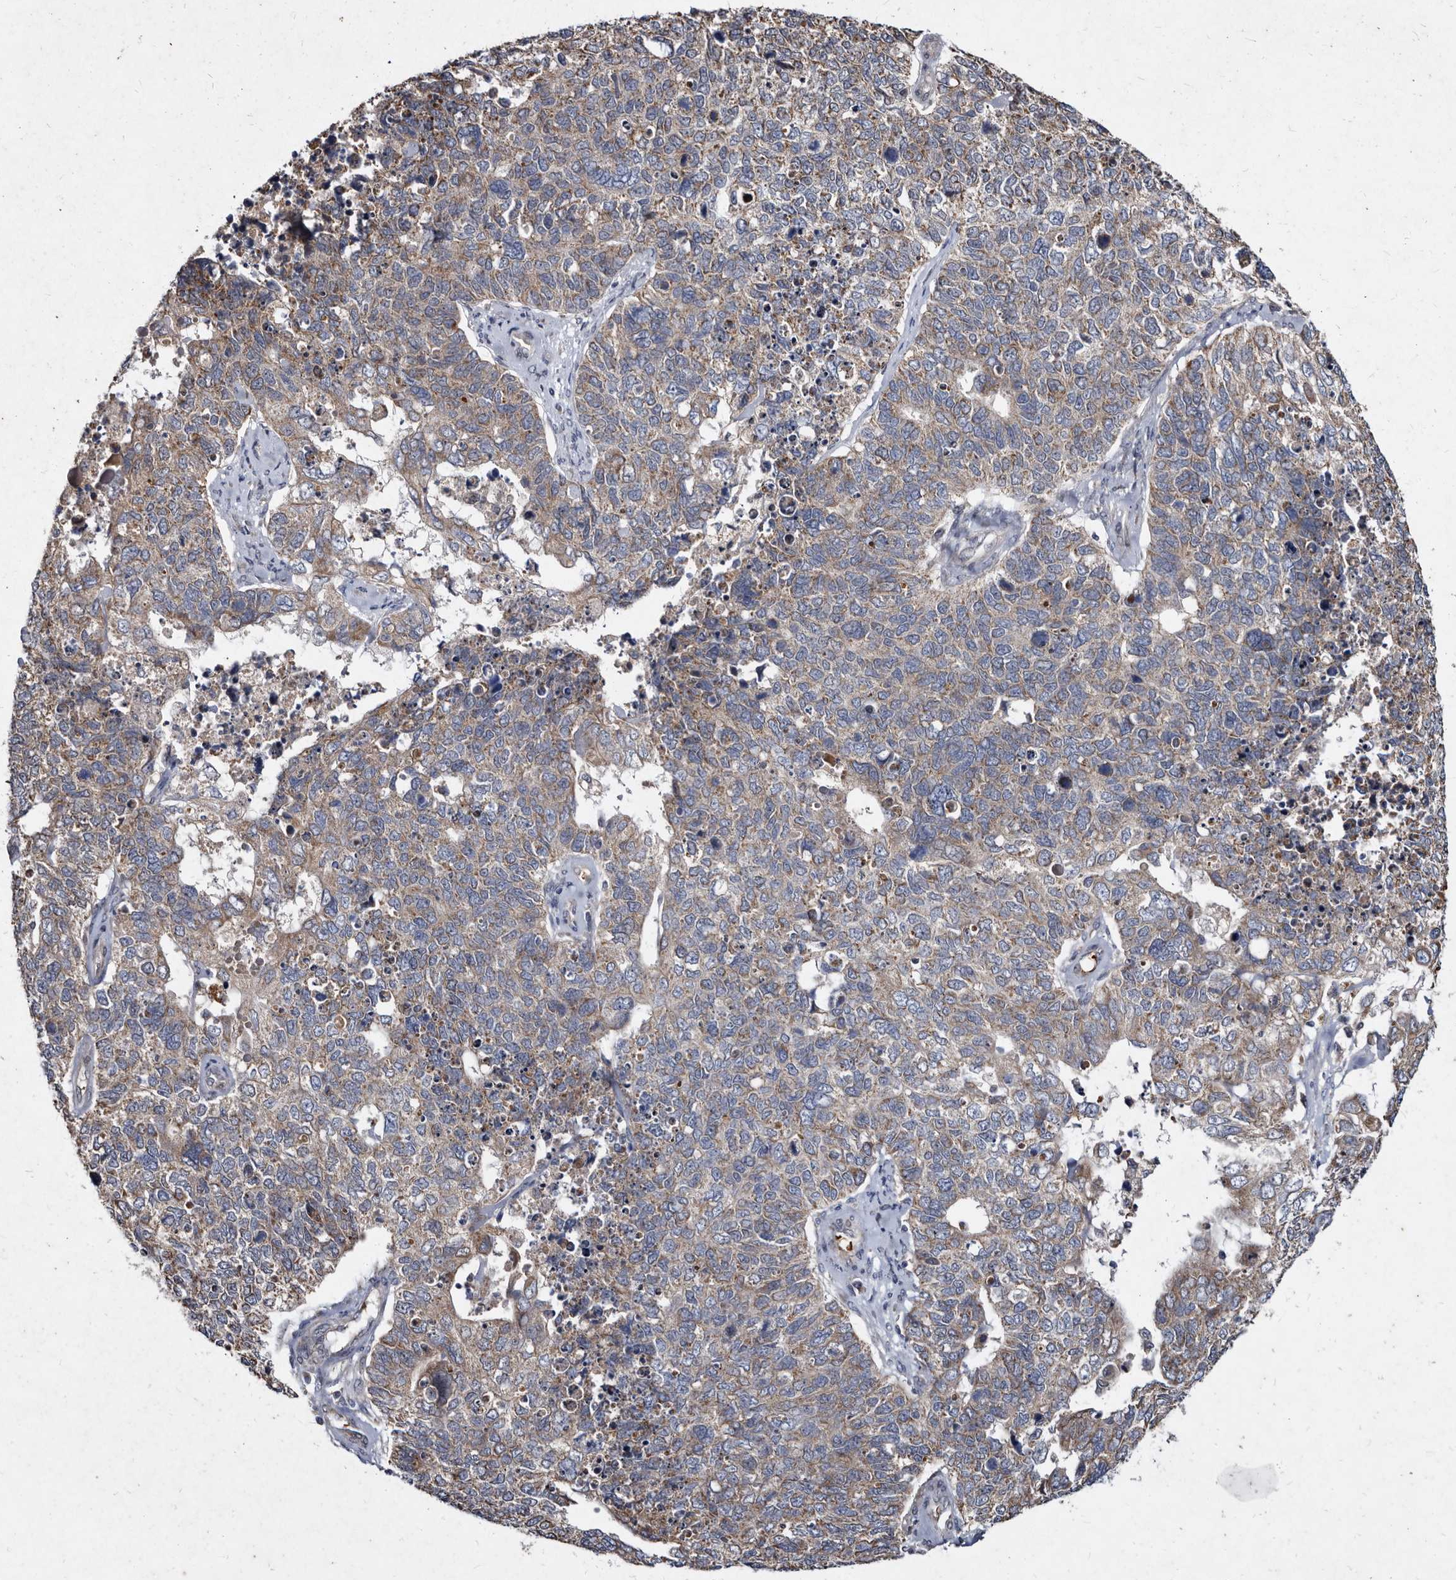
{"staining": {"intensity": "weak", "quantity": ">75%", "location": "cytoplasmic/membranous"}, "tissue": "cervical cancer", "cell_type": "Tumor cells", "image_type": "cancer", "snomed": [{"axis": "morphology", "description": "Squamous cell carcinoma, NOS"}, {"axis": "topography", "description": "Cervix"}], "caption": "Weak cytoplasmic/membranous positivity is seen in approximately >75% of tumor cells in cervical cancer (squamous cell carcinoma). (DAB (3,3'-diaminobenzidine) = brown stain, brightfield microscopy at high magnification).", "gene": "YPEL3", "patient": {"sex": "female", "age": 63}}